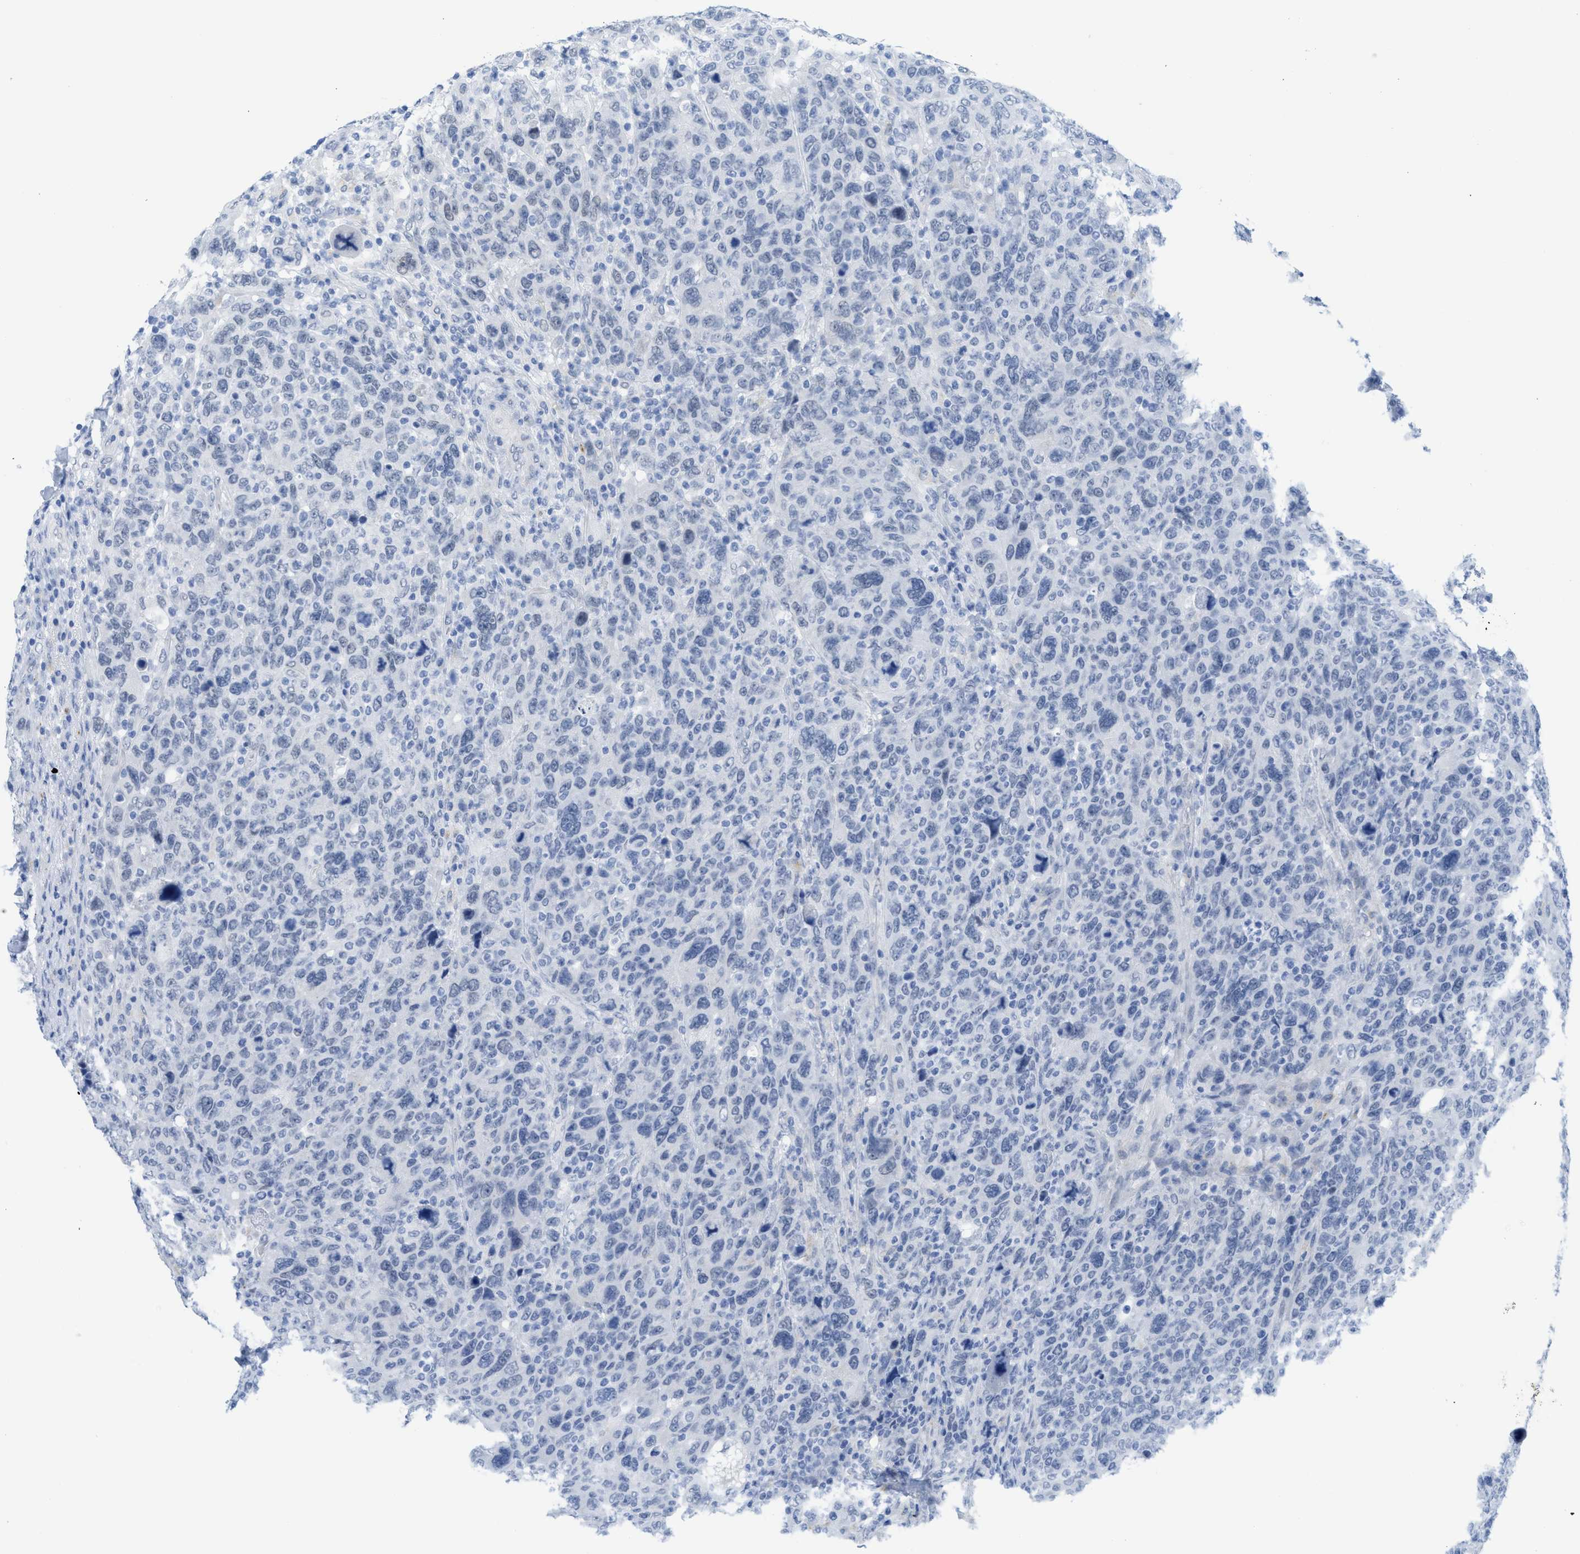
{"staining": {"intensity": "negative", "quantity": "none", "location": "none"}, "tissue": "breast cancer", "cell_type": "Tumor cells", "image_type": "cancer", "snomed": [{"axis": "morphology", "description": "Duct carcinoma"}, {"axis": "topography", "description": "Breast"}], "caption": "This is a micrograph of IHC staining of infiltrating ductal carcinoma (breast), which shows no expression in tumor cells.", "gene": "WDR4", "patient": {"sex": "female", "age": 37}}